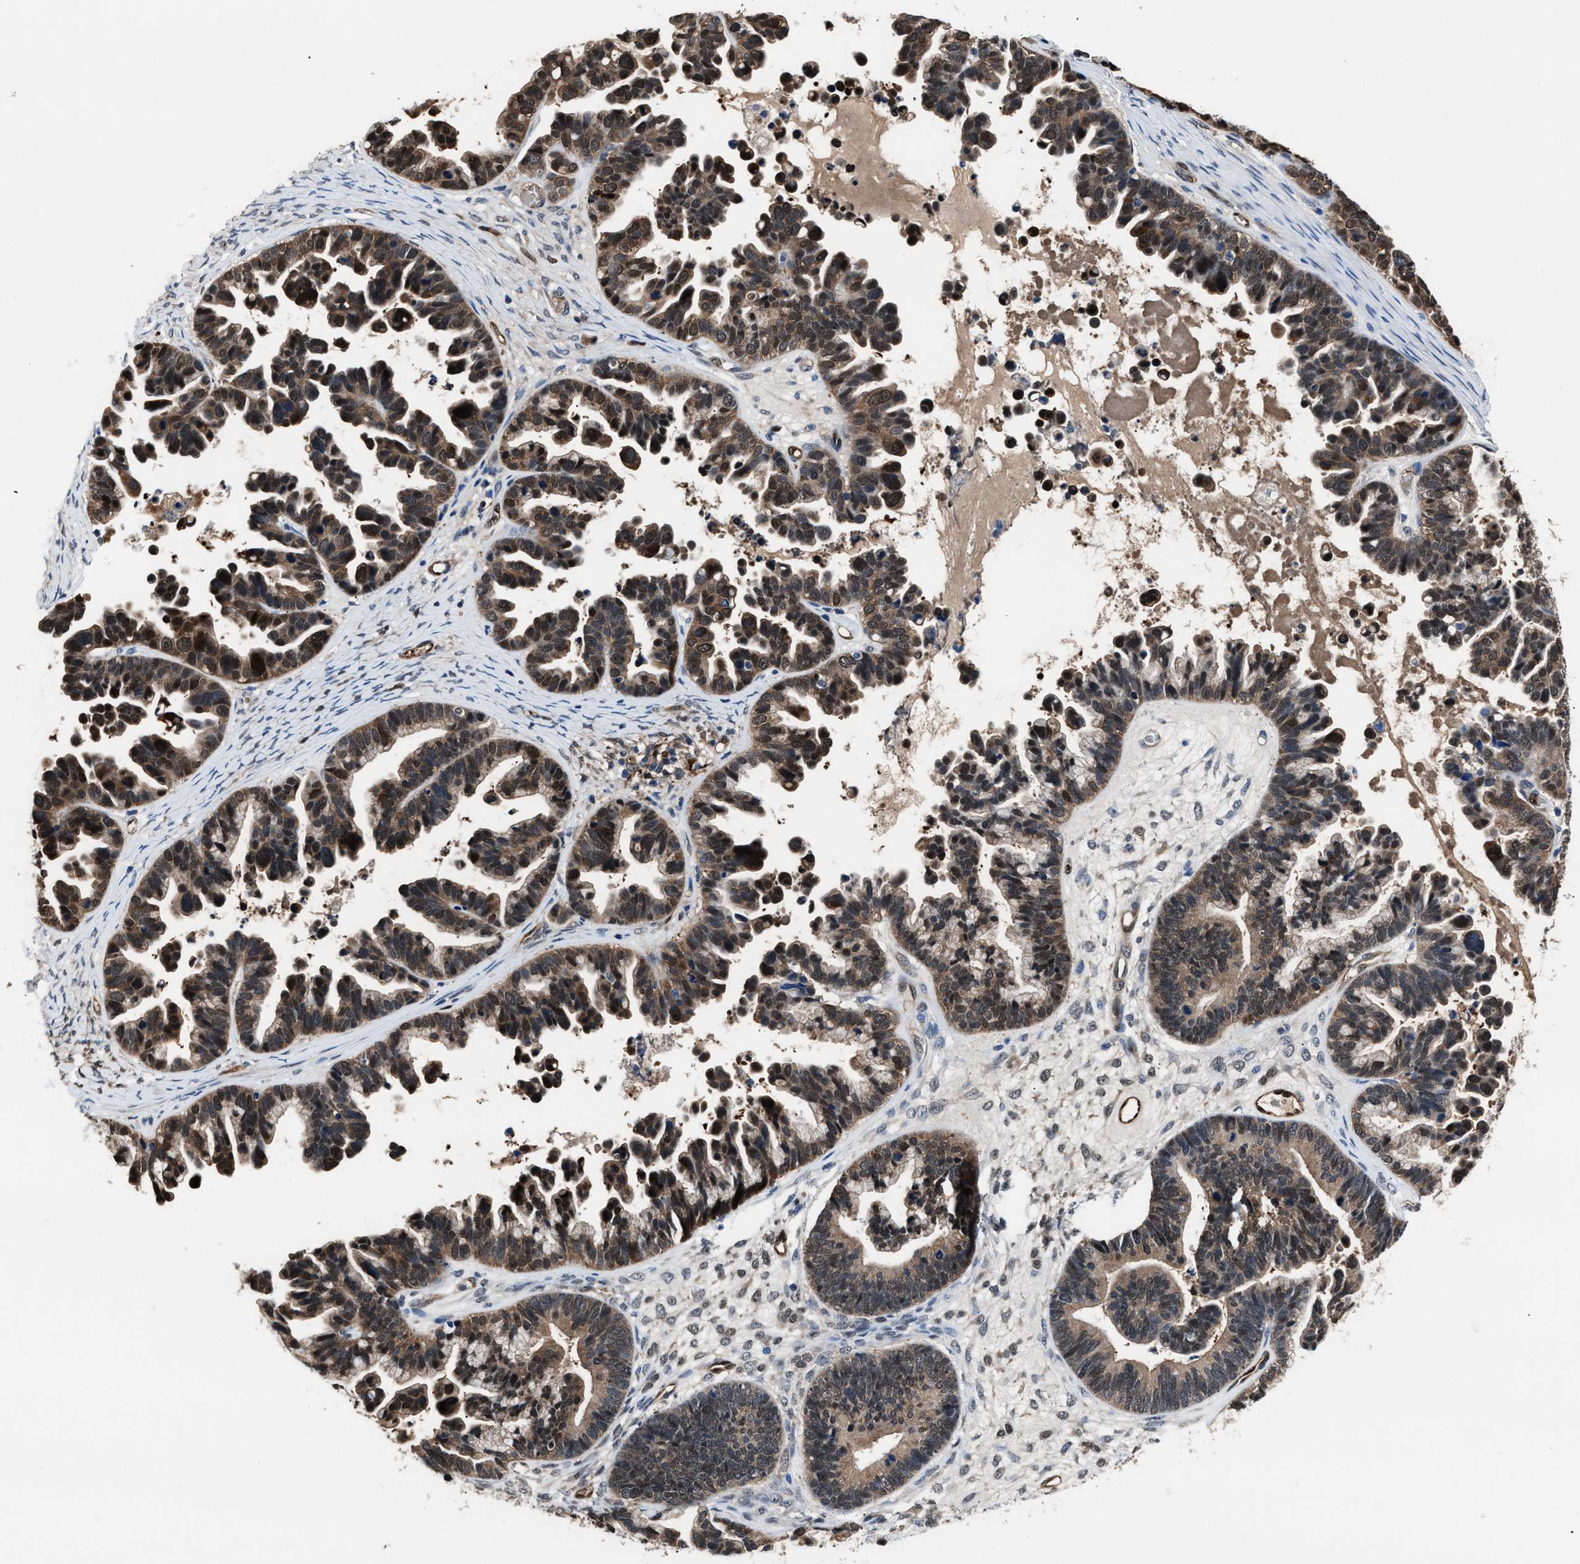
{"staining": {"intensity": "strong", "quantity": "25%-75%", "location": "cytoplasmic/membranous,nuclear"}, "tissue": "ovarian cancer", "cell_type": "Tumor cells", "image_type": "cancer", "snomed": [{"axis": "morphology", "description": "Cystadenocarcinoma, serous, NOS"}, {"axis": "topography", "description": "Ovary"}], "caption": "Immunohistochemical staining of human ovarian cancer exhibits high levels of strong cytoplasmic/membranous and nuclear protein expression in about 25%-75% of tumor cells.", "gene": "PPA1", "patient": {"sex": "female", "age": 56}}